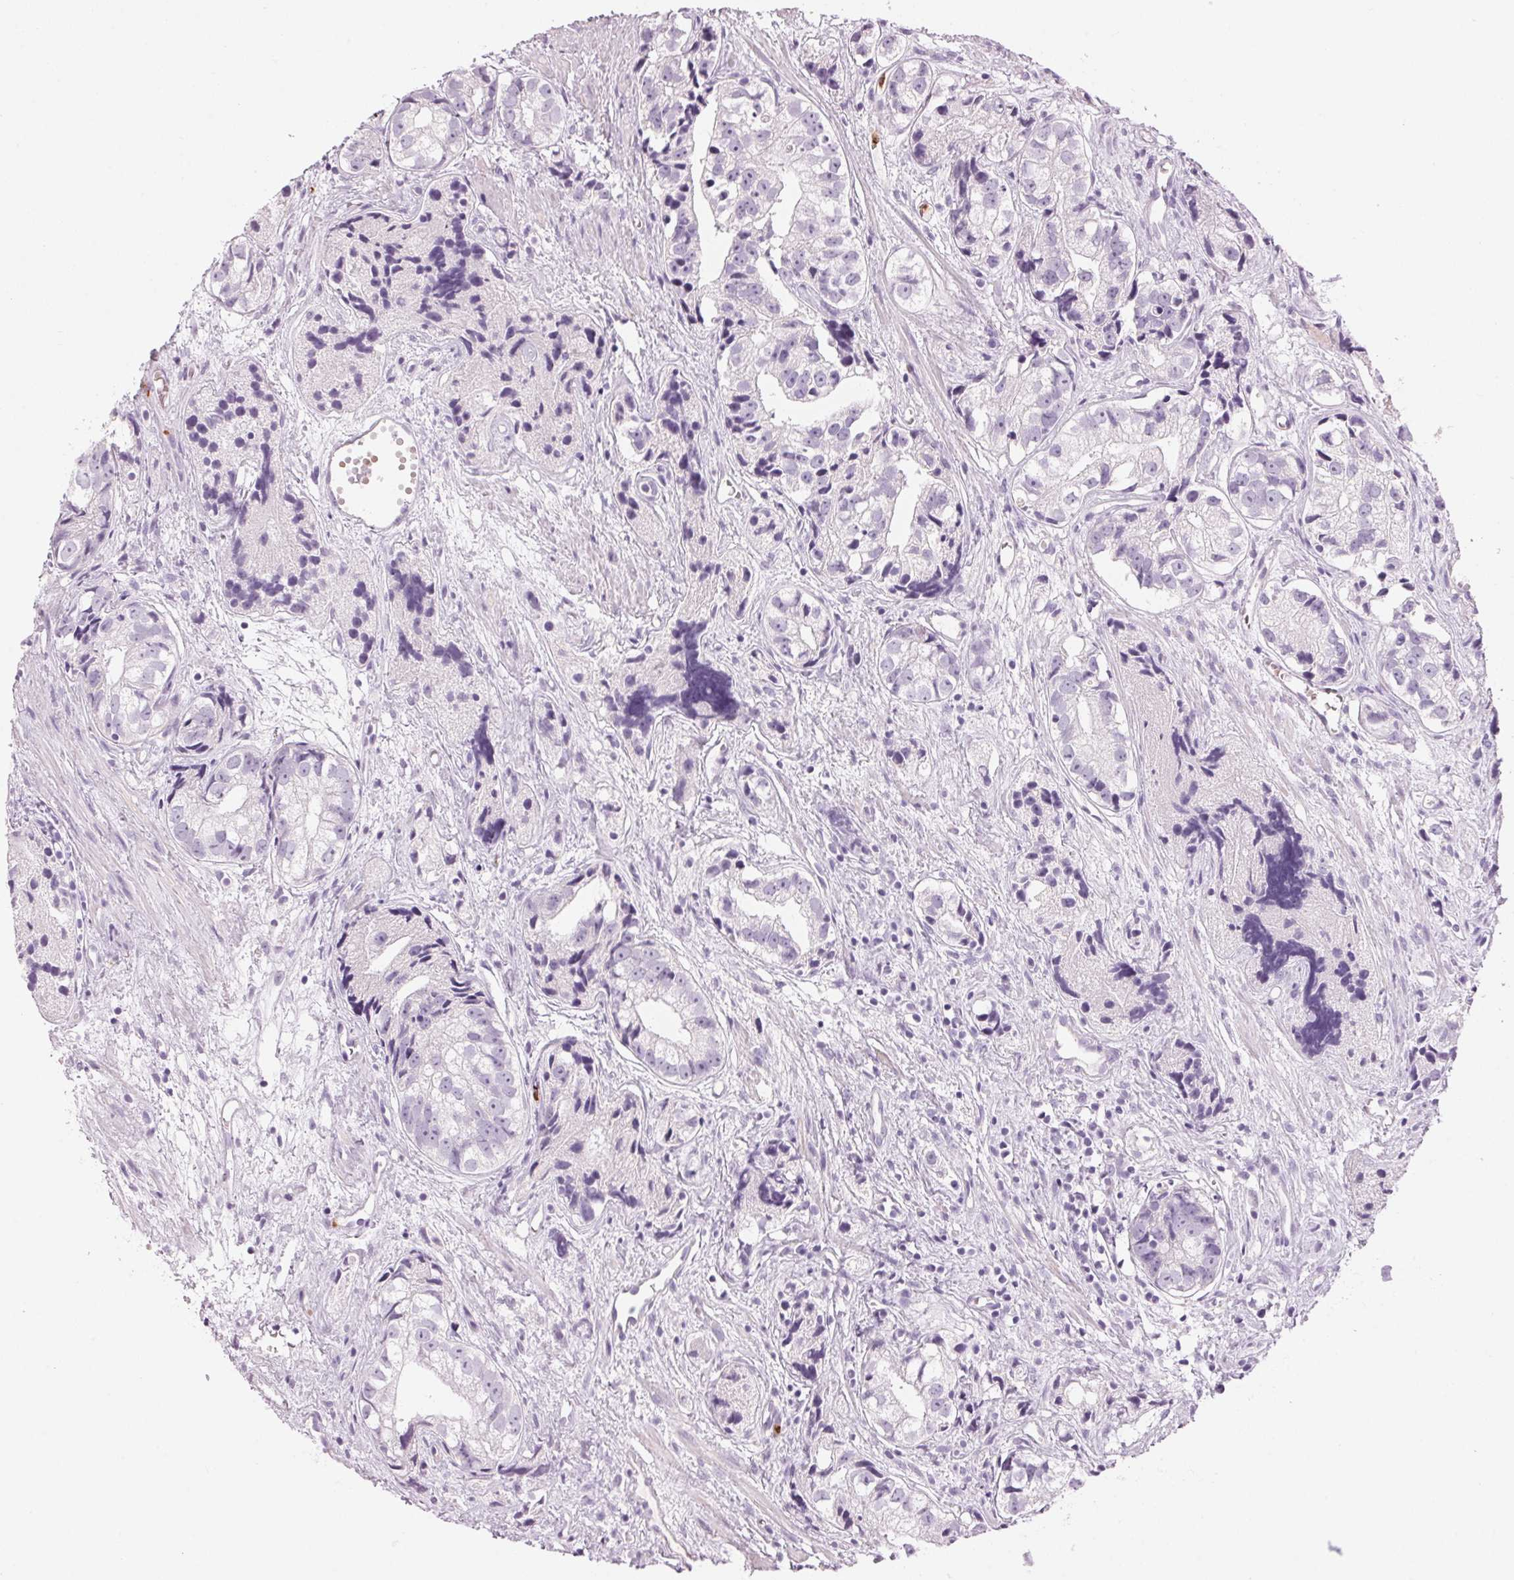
{"staining": {"intensity": "negative", "quantity": "none", "location": "none"}, "tissue": "prostate cancer", "cell_type": "Tumor cells", "image_type": "cancer", "snomed": [{"axis": "morphology", "description": "Adenocarcinoma, High grade"}, {"axis": "topography", "description": "Prostate"}], "caption": "Photomicrograph shows no significant protein expression in tumor cells of prostate adenocarcinoma (high-grade).", "gene": "KLK7", "patient": {"sex": "male", "age": 68}}